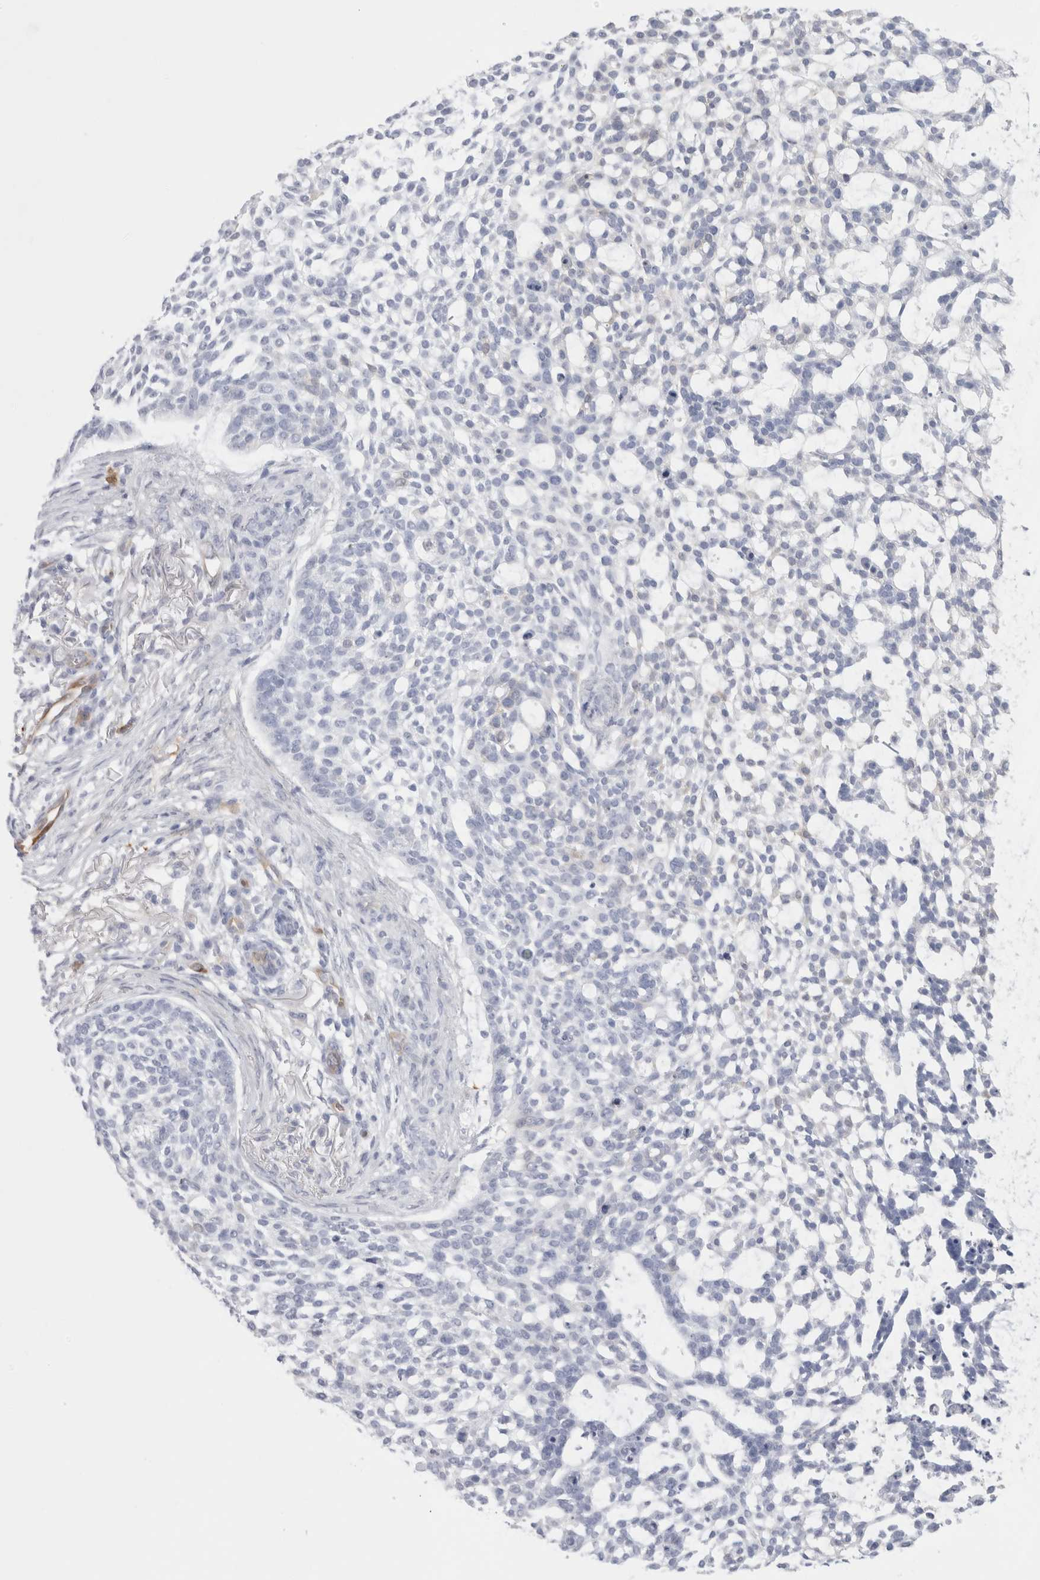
{"staining": {"intensity": "negative", "quantity": "none", "location": "none"}, "tissue": "skin cancer", "cell_type": "Tumor cells", "image_type": "cancer", "snomed": [{"axis": "morphology", "description": "Basal cell carcinoma"}, {"axis": "topography", "description": "Skin"}], "caption": "DAB (3,3'-diaminobenzidine) immunohistochemical staining of human skin cancer shows no significant expression in tumor cells.", "gene": "NAPEPLD", "patient": {"sex": "female", "age": 64}}